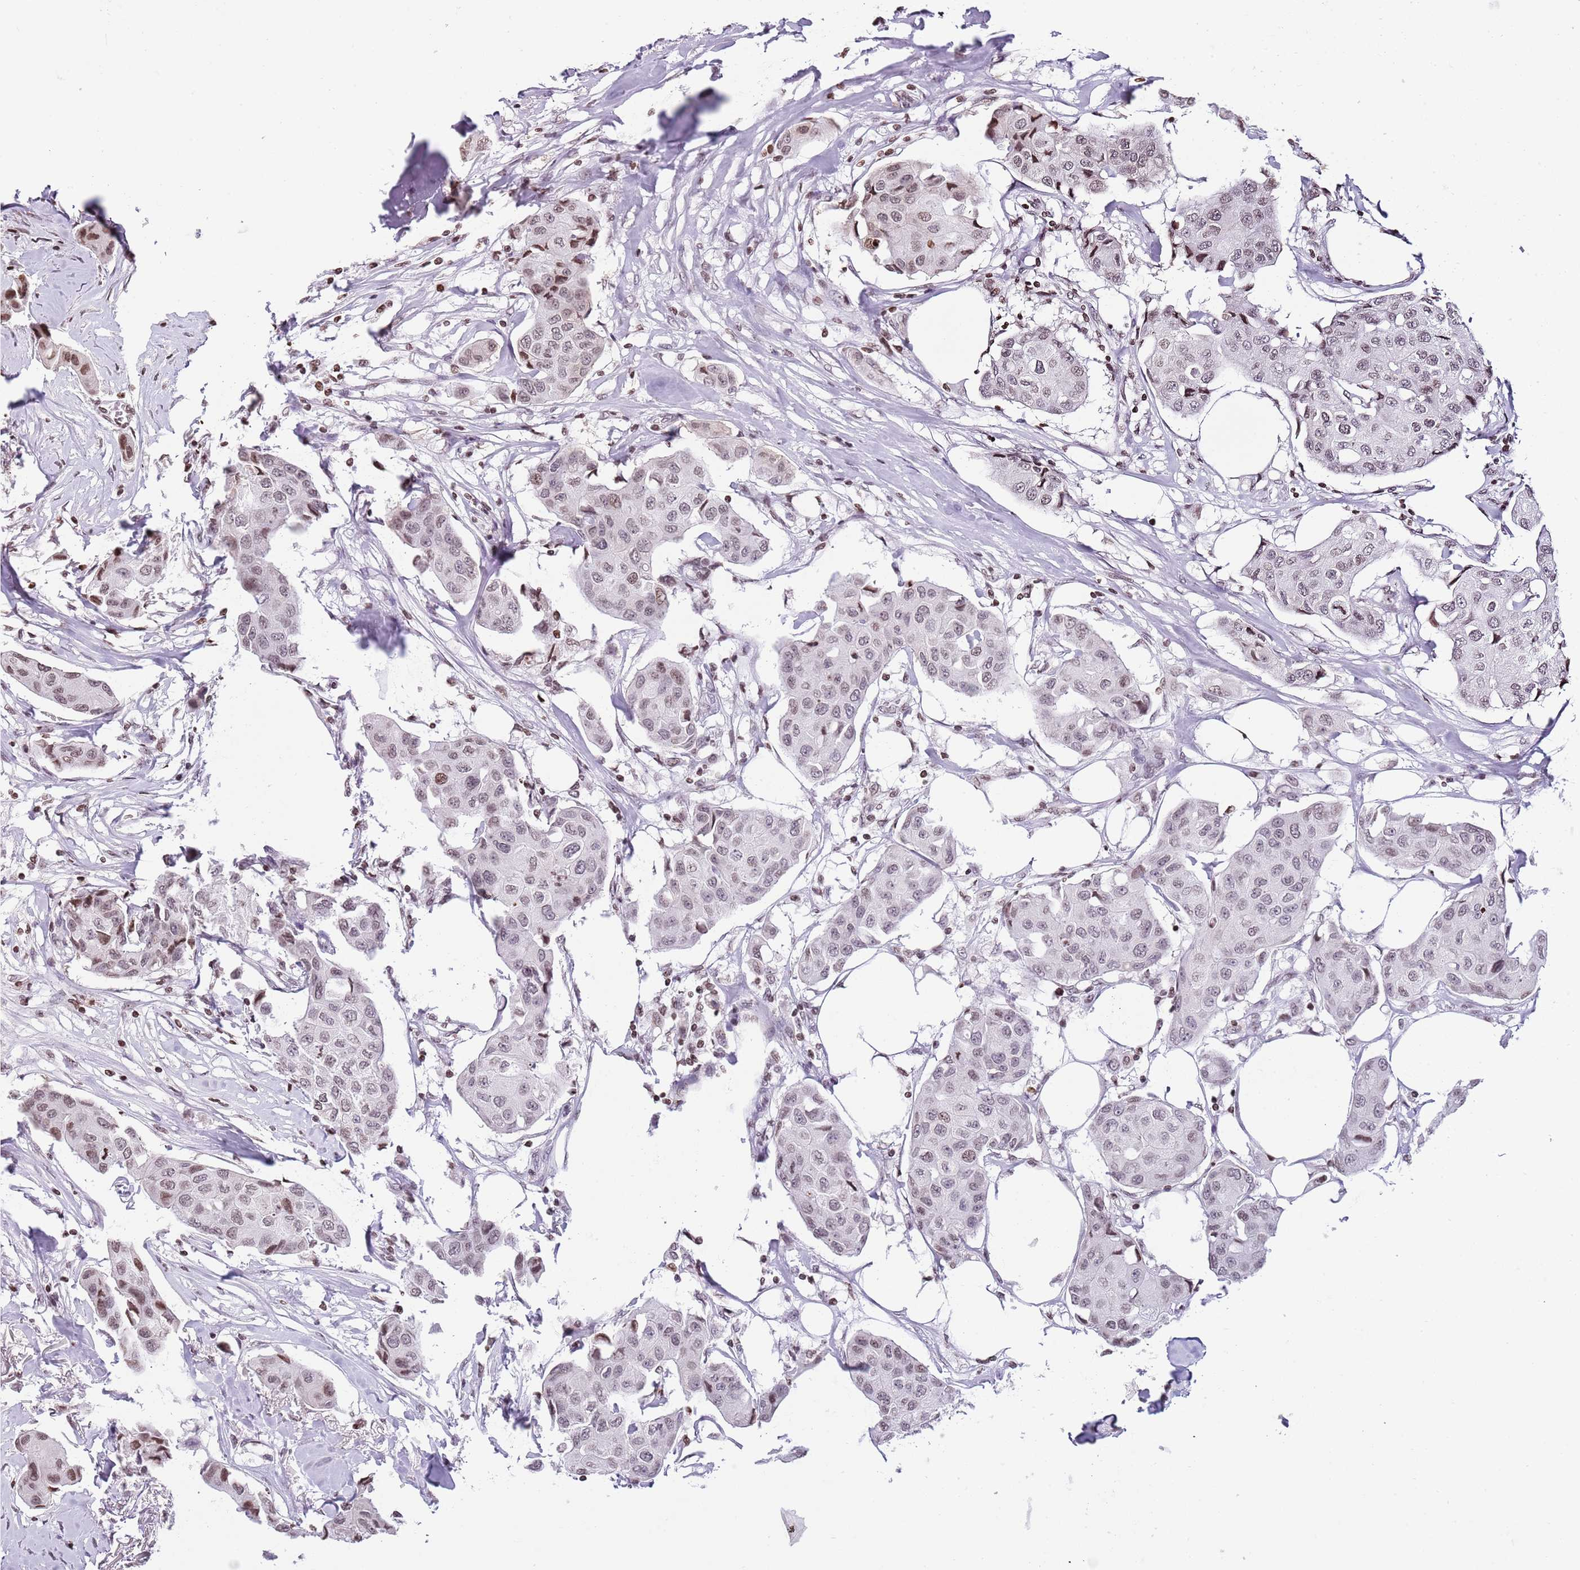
{"staining": {"intensity": "moderate", "quantity": "<25%", "location": "nuclear"}, "tissue": "breast cancer", "cell_type": "Tumor cells", "image_type": "cancer", "snomed": [{"axis": "morphology", "description": "Duct carcinoma"}, {"axis": "topography", "description": "Breast"}], "caption": "Invasive ductal carcinoma (breast) stained with a brown dye reveals moderate nuclear positive staining in approximately <25% of tumor cells.", "gene": "KPNA3", "patient": {"sex": "female", "age": 80}}